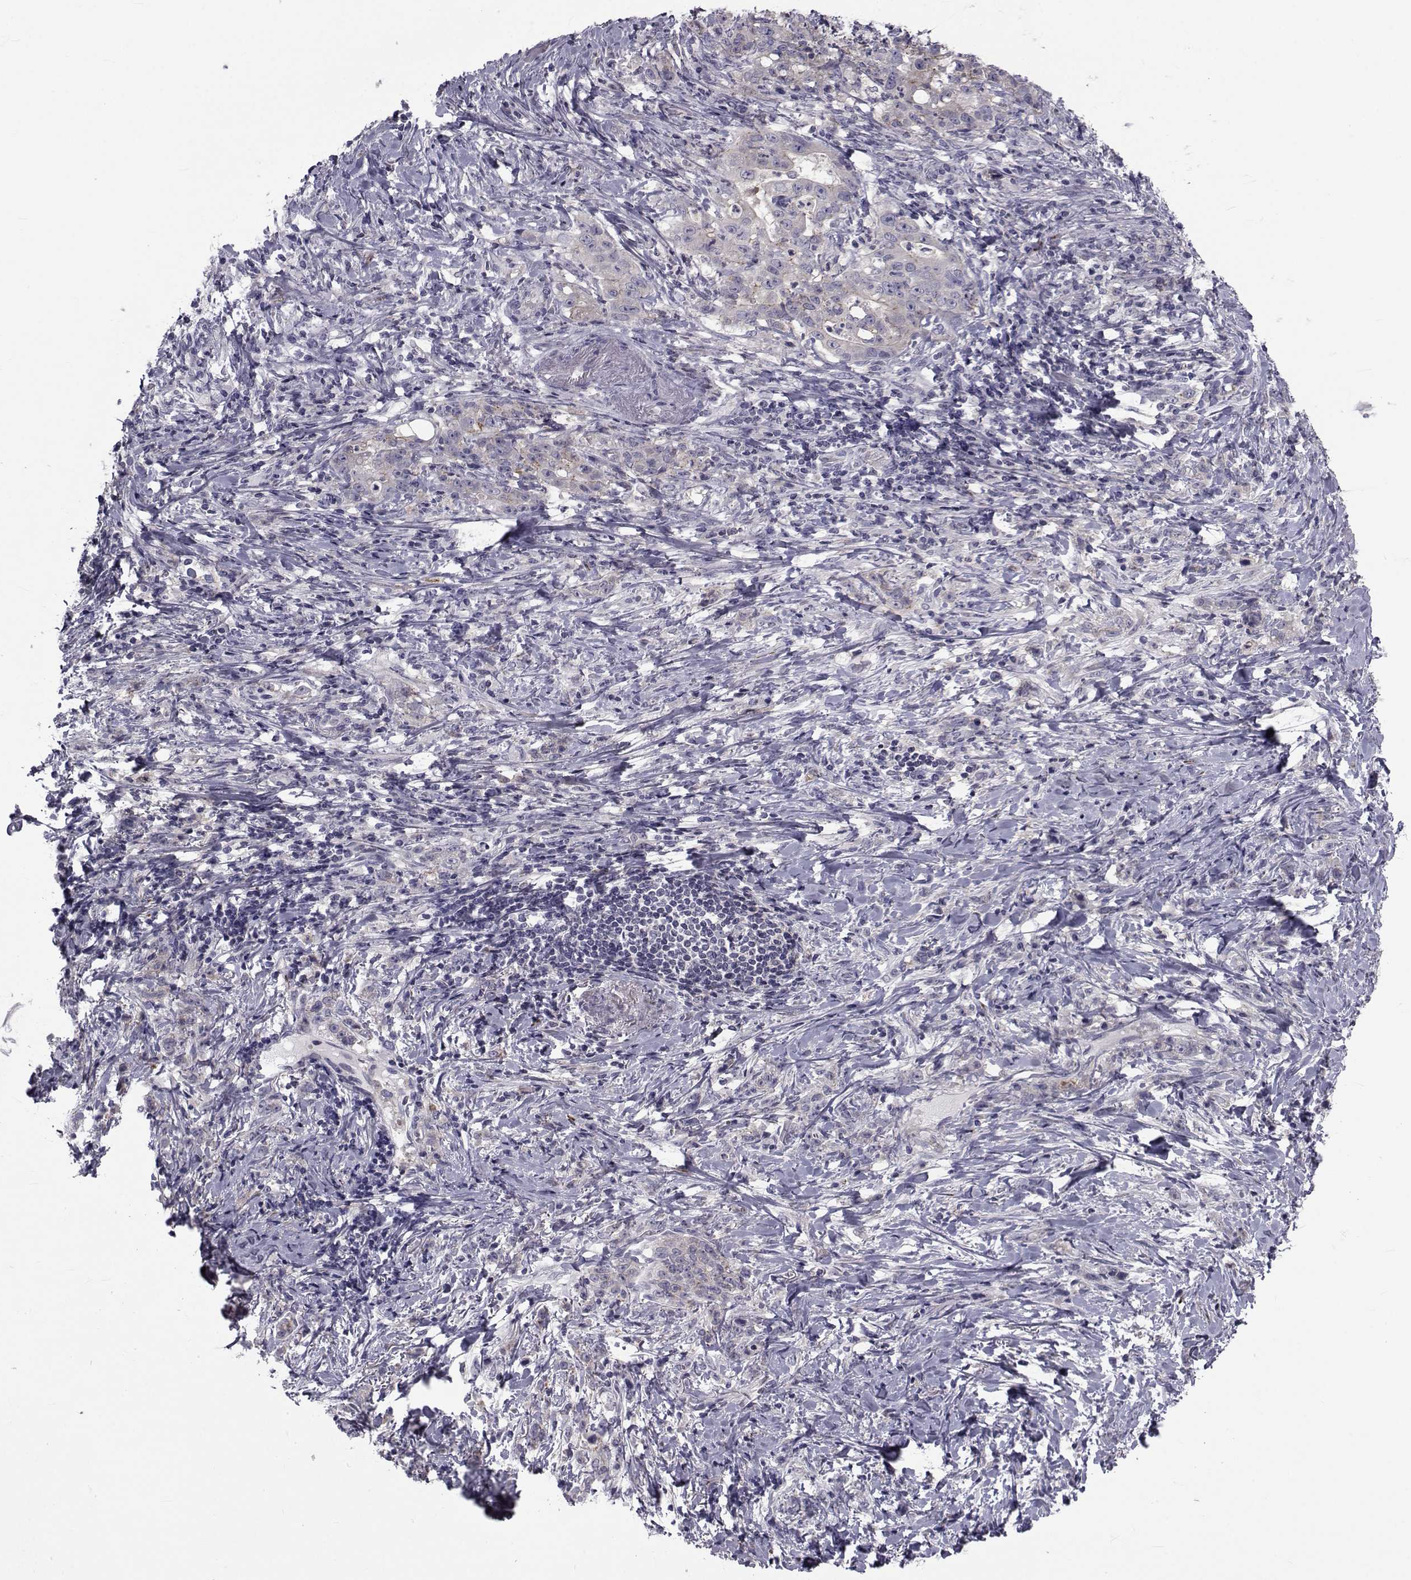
{"staining": {"intensity": "weak", "quantity": "<25%", "location": "cytoplasmic/membranous"}, "tissue": "stomach cancer", "cell_type": "Tumor cells", "image_type": "cancer", "snomed": [{"axis": "morphology", "description": "Adenocarcinoma, NOS"}, {"axis": "topography", "description": "Stomach, lower"}], "caption": "Tumor cells show no significant protein staining in stomach cancer.", "gene": "SLC30A10", "patient": {"sex": "male", "age": 88}}